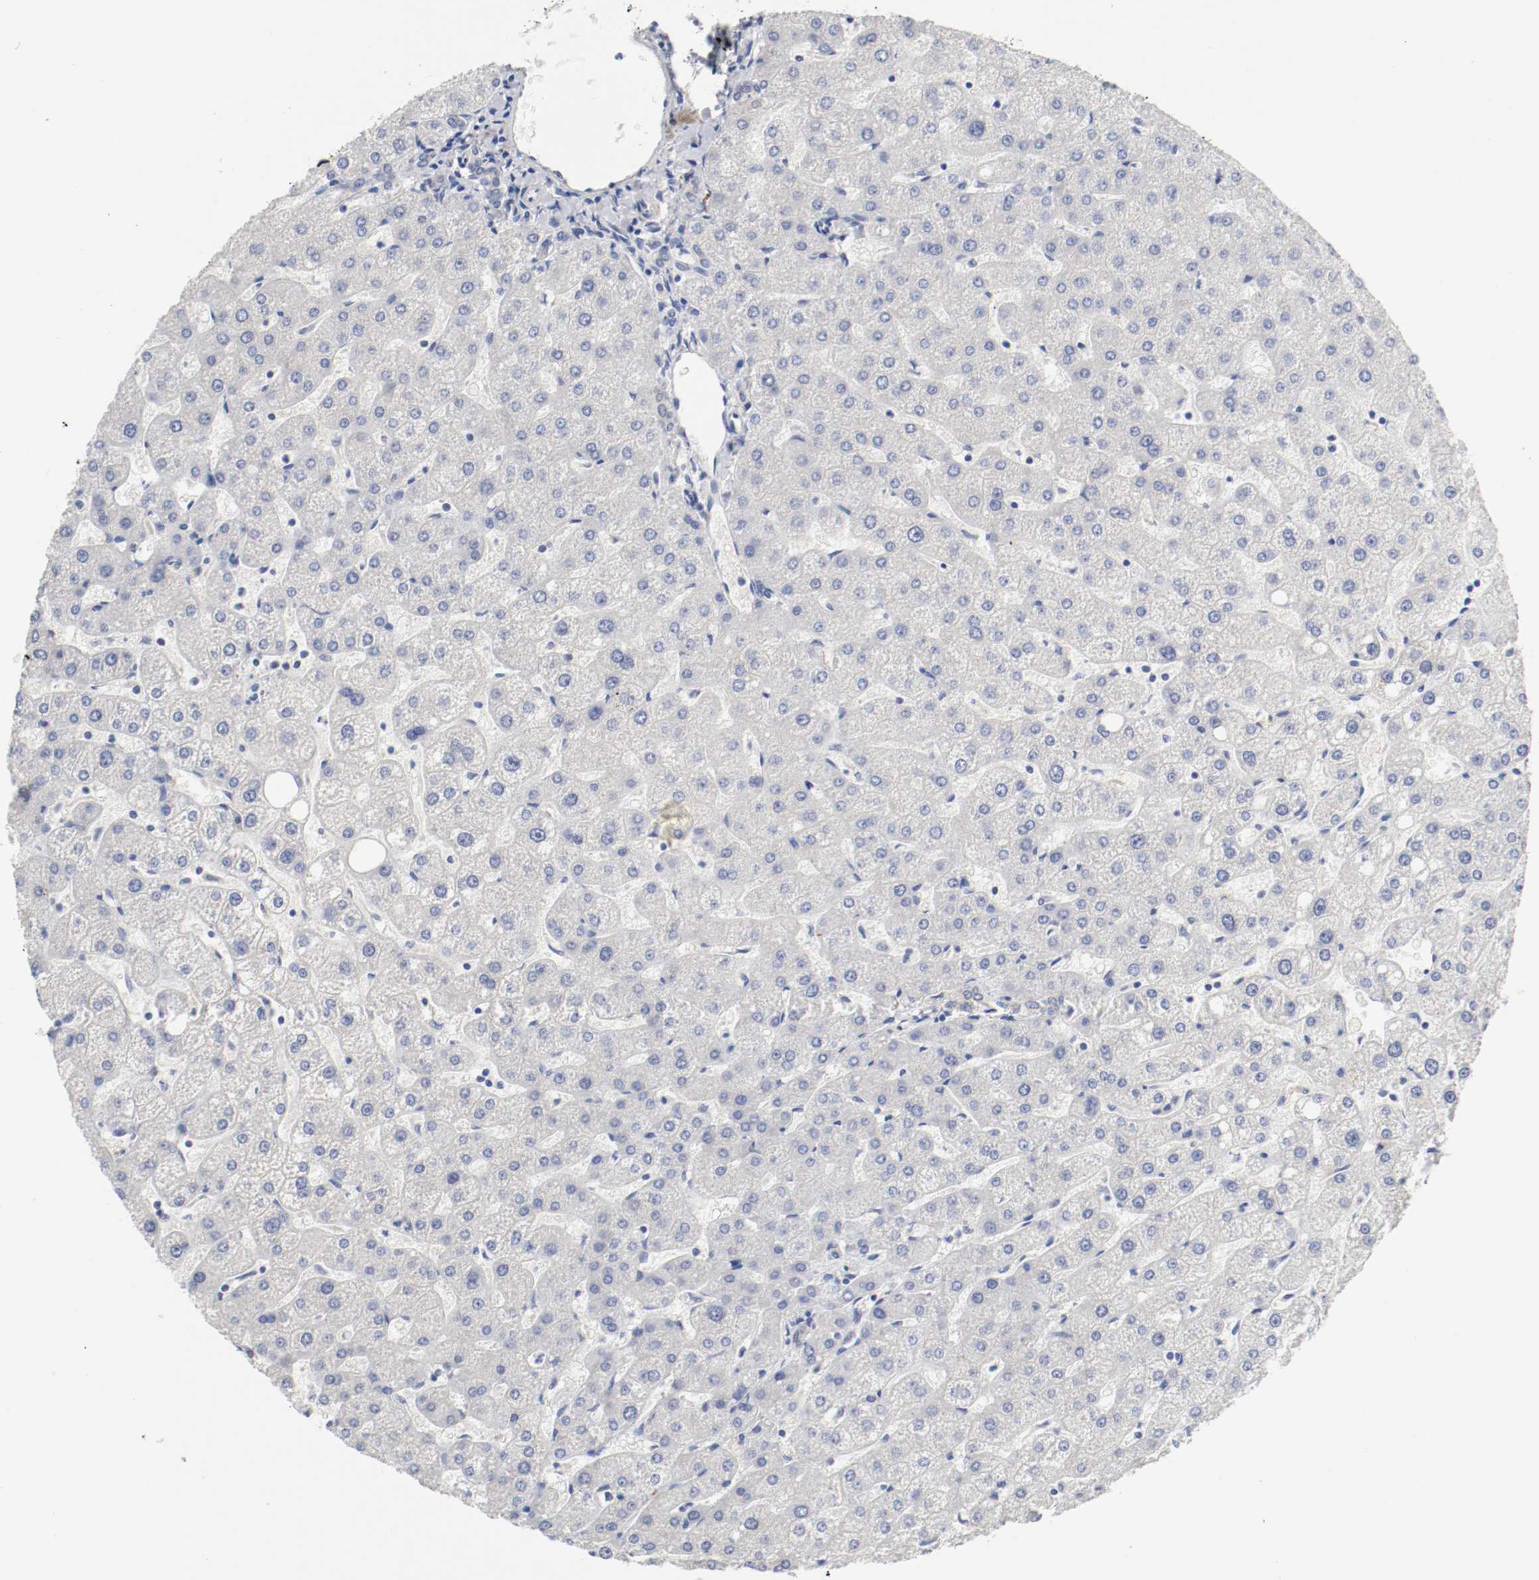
{"staining": {"intensity": "negative", "quantity": "none", "location": "none"}, "tissue": "liver", "cell_type": "Cholangiocytes", "image_type": "normal", "snomed": [{"axis": "morphology", "description": "Normal tissue, NOS"}, {"axis": "topography", "description": "Liver"}], "caption": "Protein analysis of benign liver shows no significant positivity in cholangiocytes.", "gene": "FOSL2", "patient": {"sex": "male", "age": 67}}